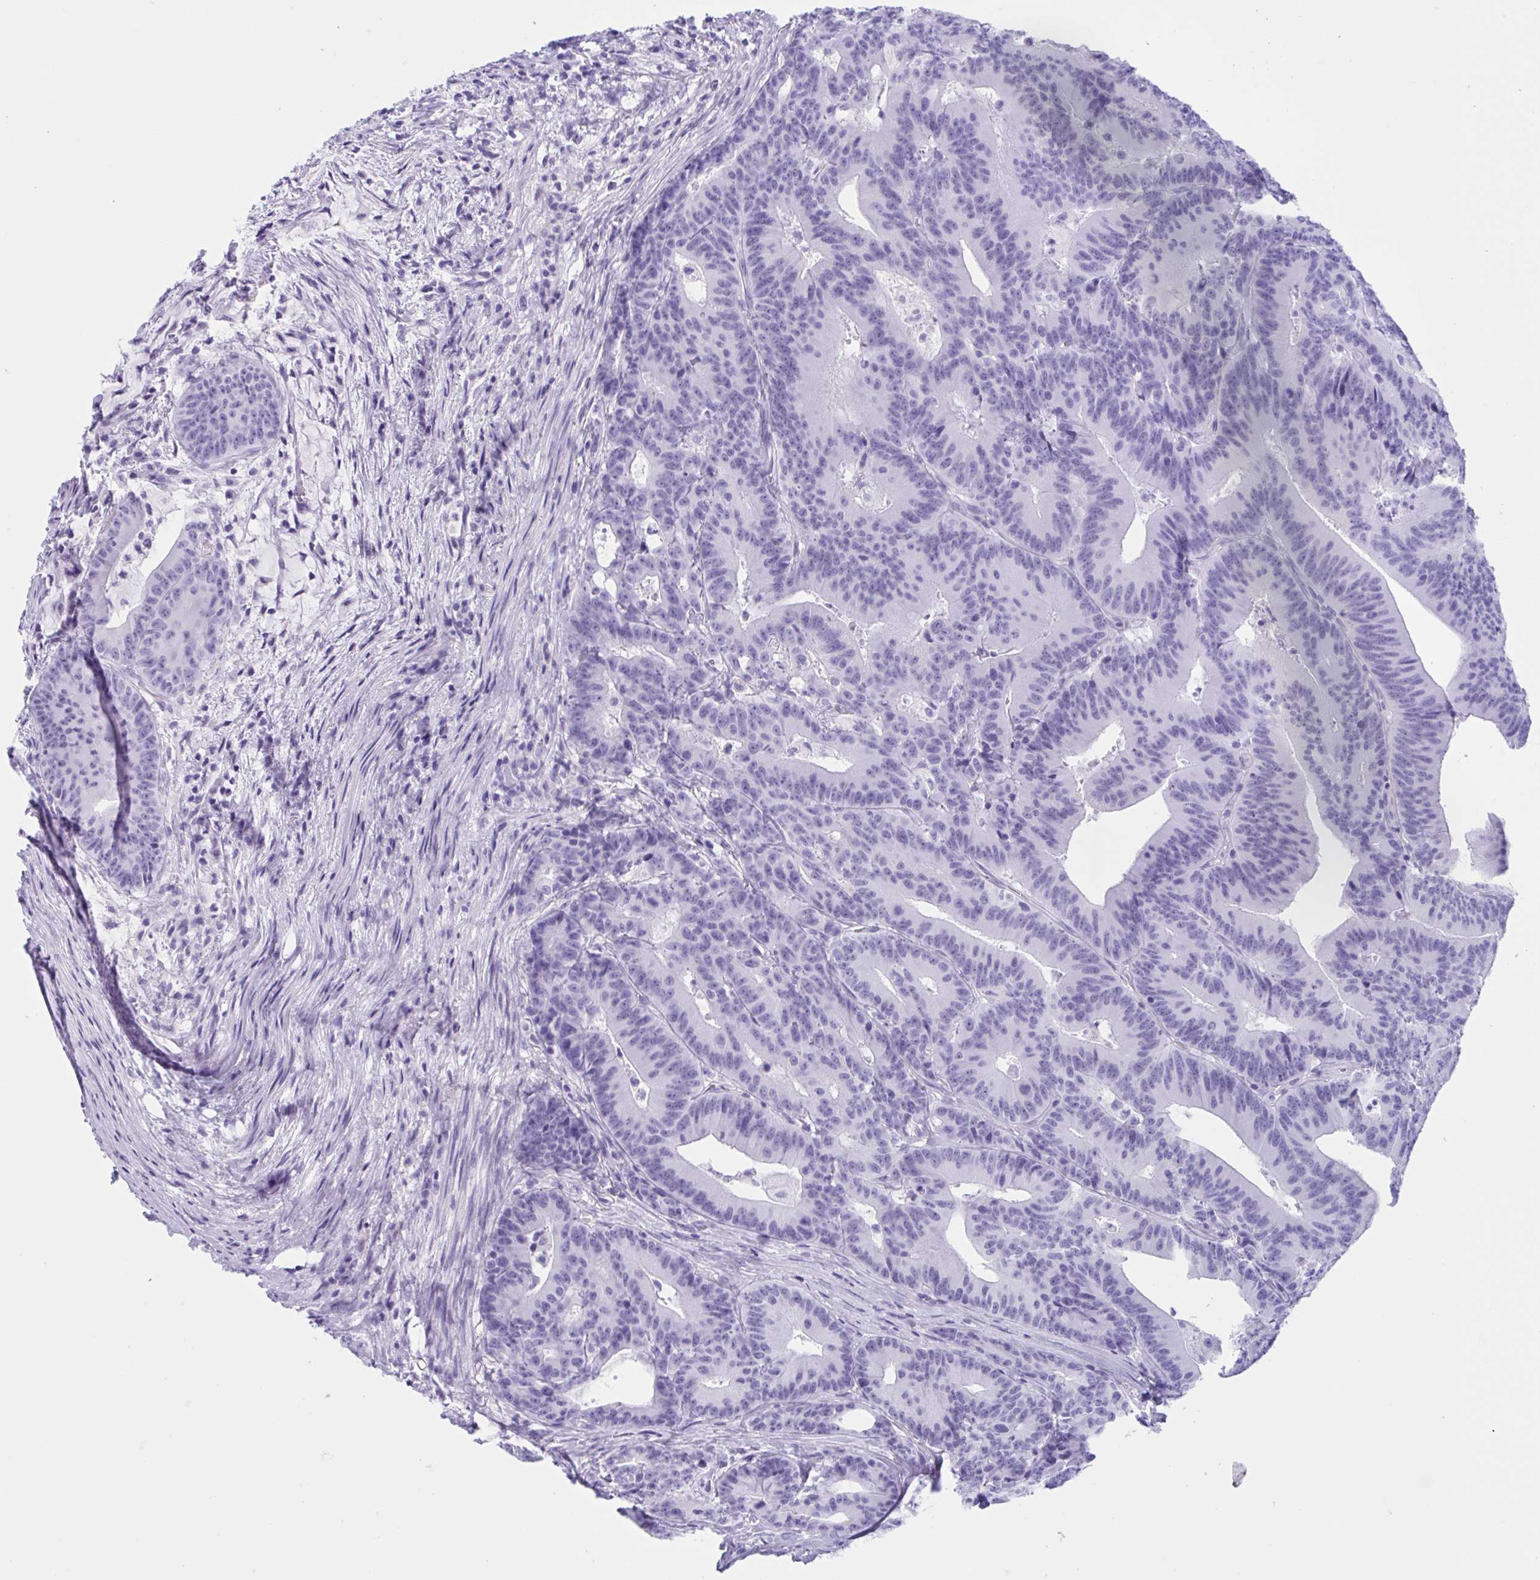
{"staining": {"intensity": "negative", "quantity": "none", "location": "none"}, "tissue": "colorectal cancer", "cell_type": "Tumor cells", "image_type": "cancer", "snomed": [{"axis": "morphology", "description": "Adenocarcinoma, NOS"}, {"axis": "topography", "description": "Colon"}], "caption": "The photomicrograph shows no significant positivity in tumor cells of colorectal adenocarcinoma. (Stains: DAB immunohistochemistry (IHC) with hematoxylin counter stain, Microscopy: brightfield microscopy at high magnification).", "gene": "TMEM35A", "patient": {"sex": "female", "age": 78}}